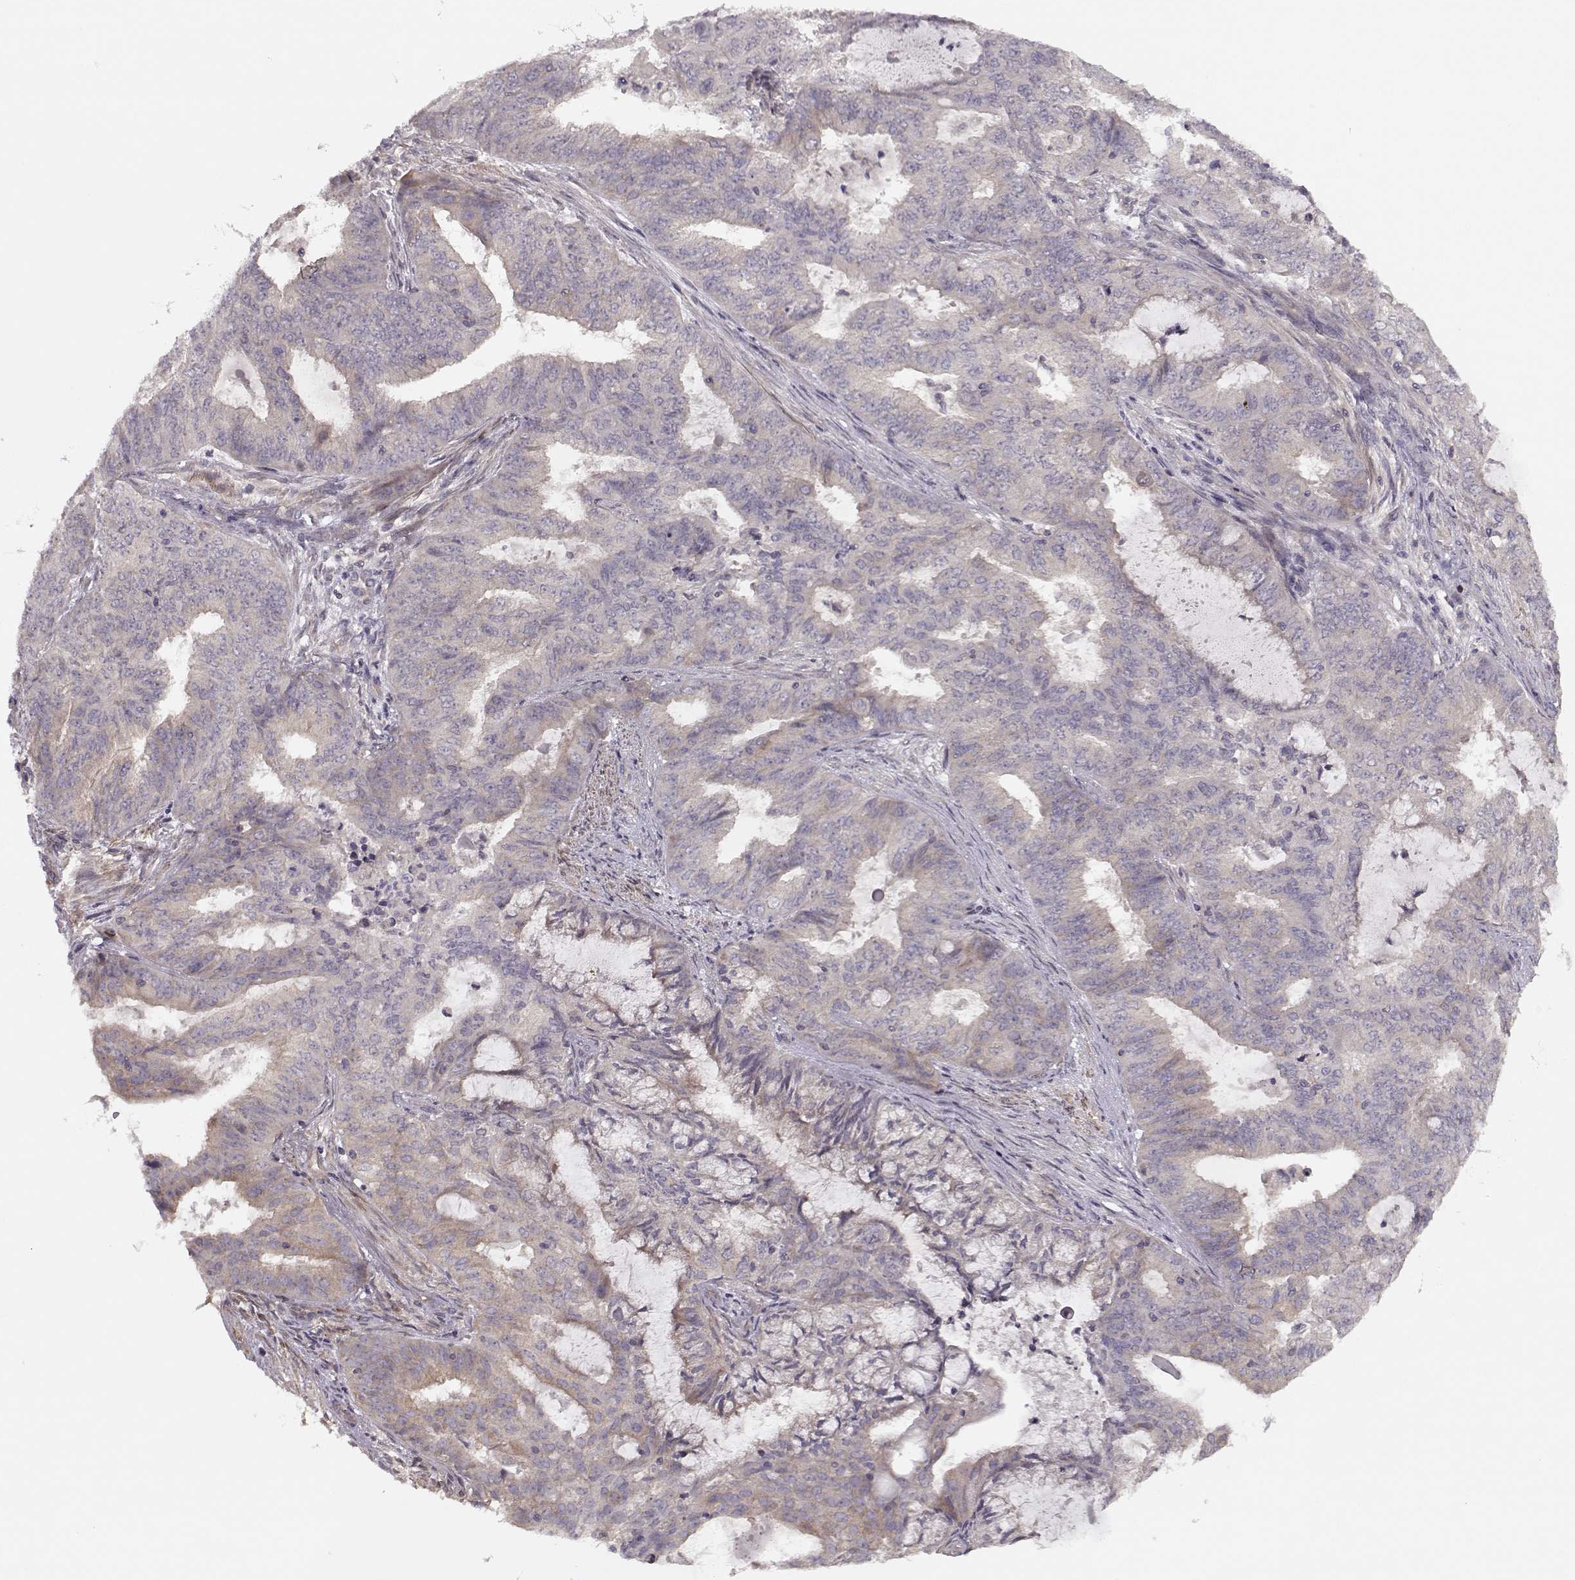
{"staining": {"intensity": "weak", "quantity": "<25%", "location": "cytoplasmic/membranous"}, "tissue": "endometrial cancer", "cell_type": "Tumor cells", "image_type": "cancer", "snomed": [{"axis": "morphology", "description": "Adenocarcinoma, NOS"}, {"axis": "topography", "description": "Endometrium"}], "caption": "IHC image of human endometrial adenocarcinoma stained for a protein (brown), which reveals no staining in tumor cells. (DAB (3,3'-diaminobenzidine) IHC visualized using brightfield microscopy, high magnification).", "gene": "SLAIN2", "patient": {"sex": "female", "age": 62}}